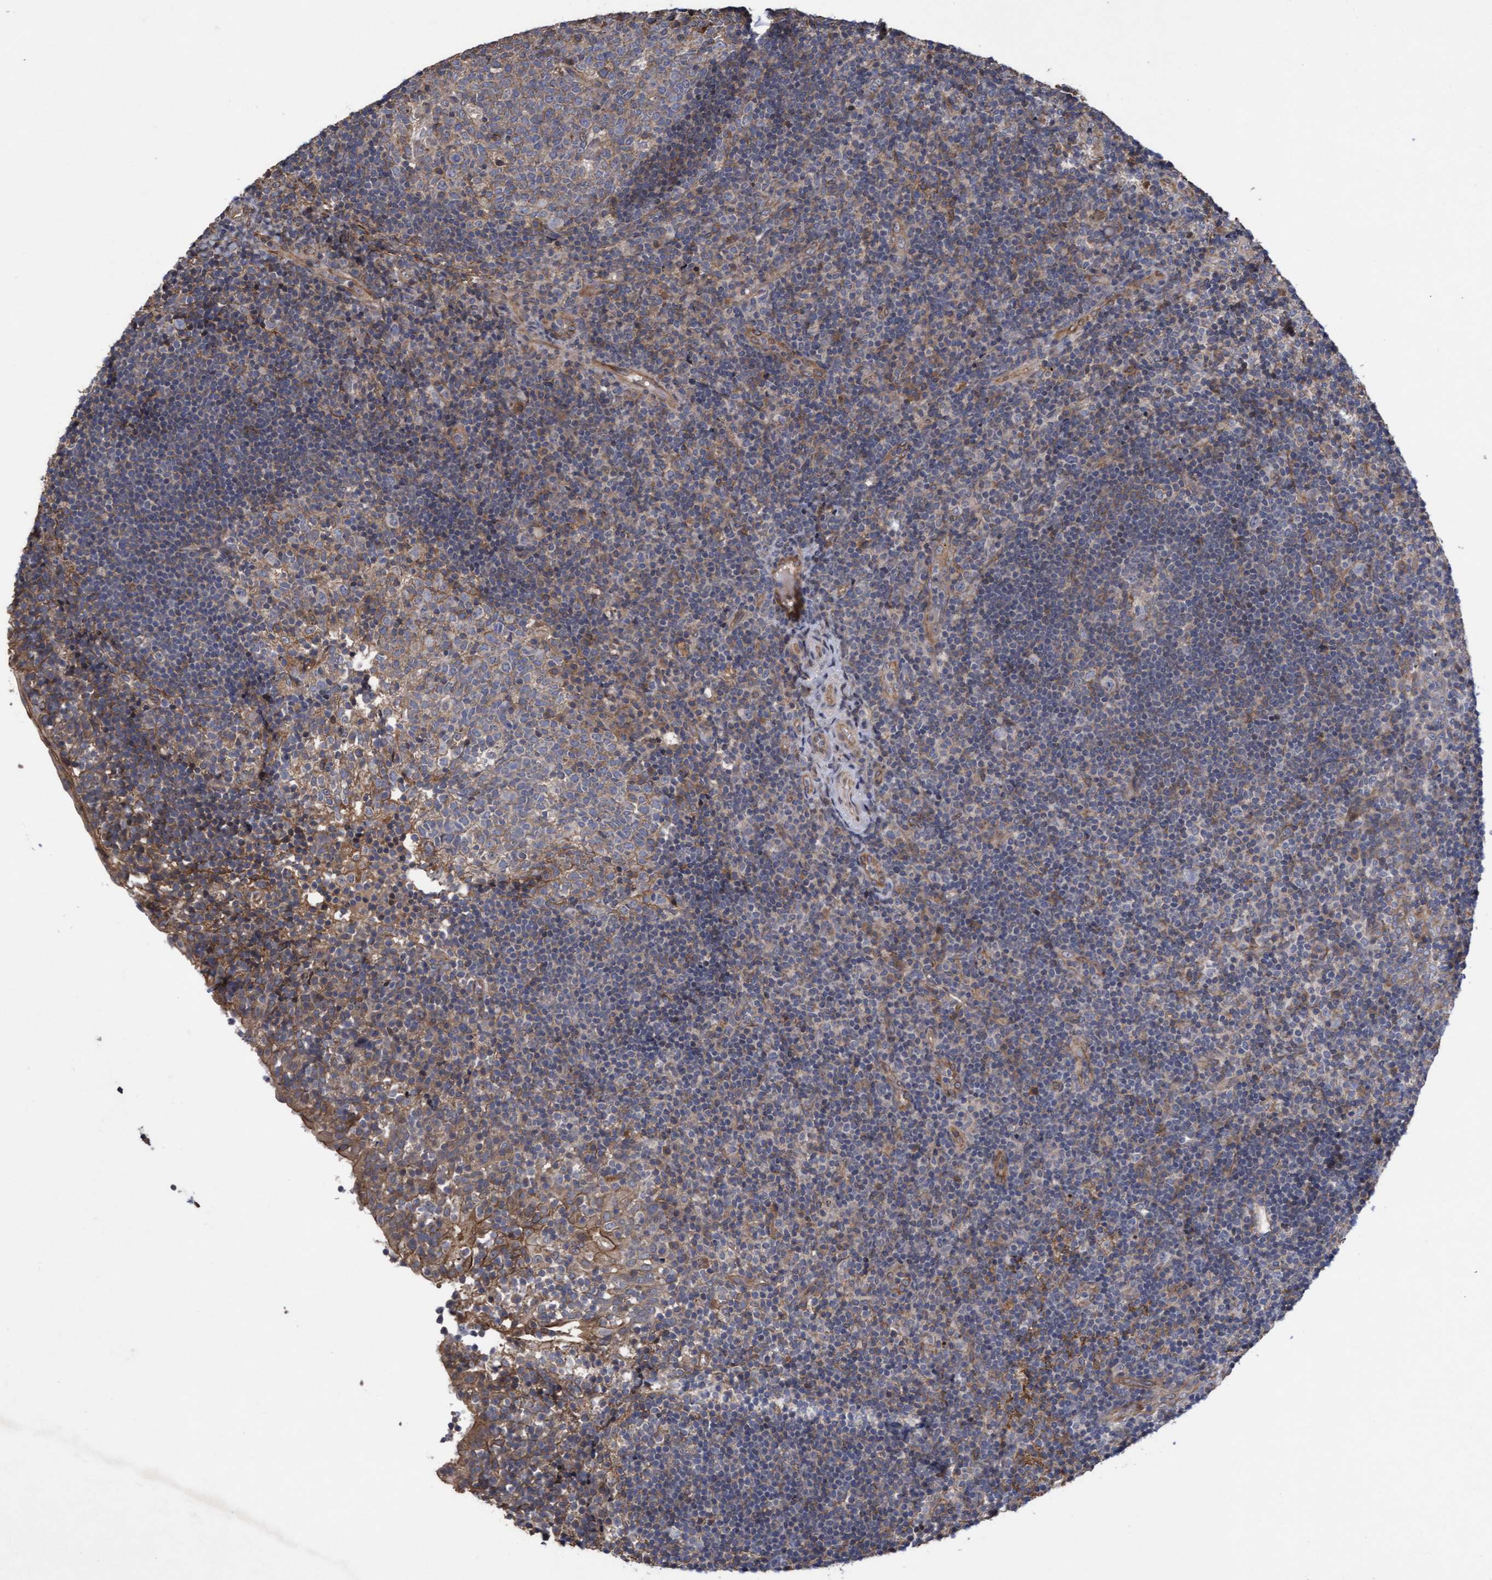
{"staining": {"intensity": "negative", "quantity": "none", "location": "none"}, "tissue": "tonsil", "cell_type": "Germinal center cells", "image_type": "normal", "snomed": [{"axis": "morphology", "description": "Normal tissue, NOS"}, {"axis": "topography", "description": "Tonsil"}], "caption": "Immunohistochemistry of benign tonsil shows no positivity in germinal center cells.", "gene": "COBL", "patient": {"sex": "female", "age": 40}}